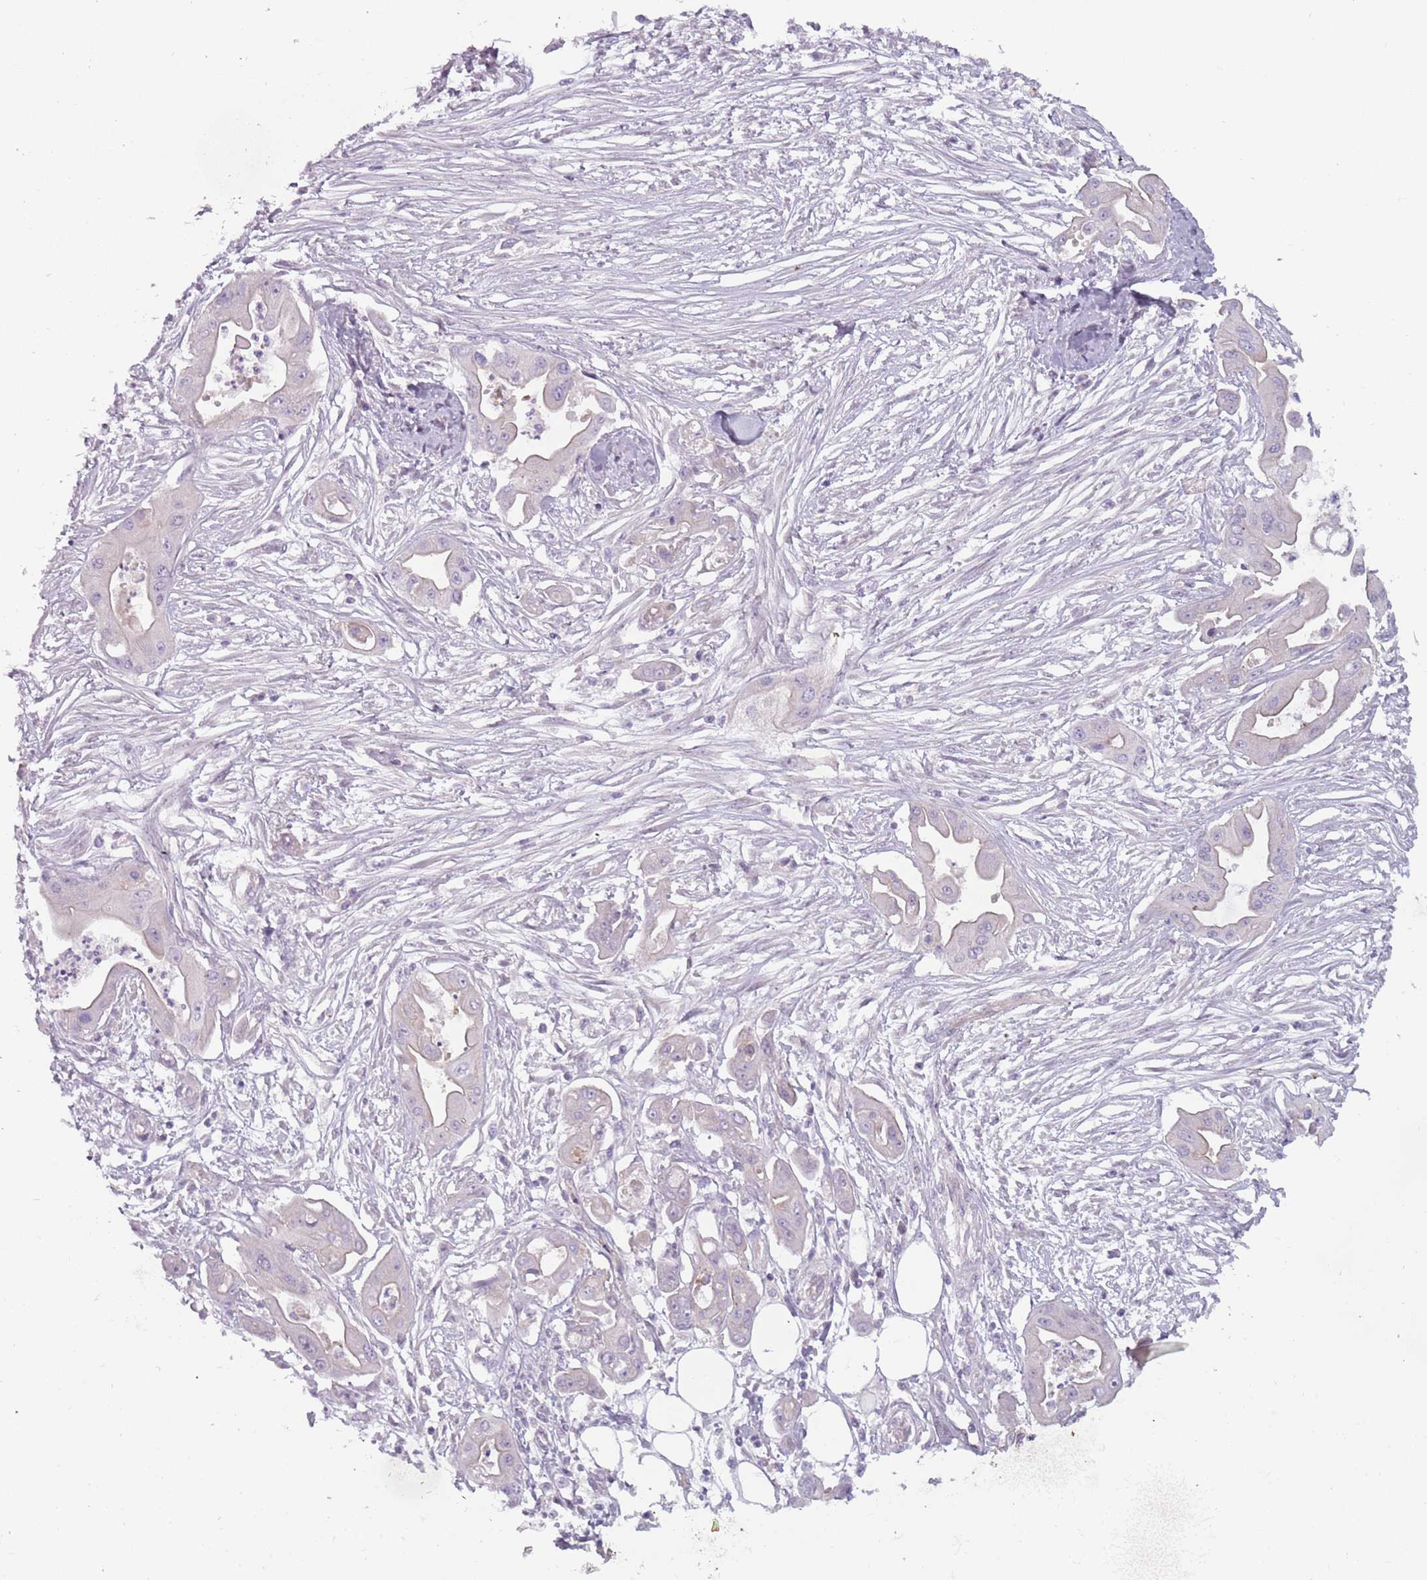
{"staining": {"intensity": "negative", "quantity": "none", "location": "none"}, "tissue": "ovarian cancer", "cell_type": "Tumor cells", "image_type": "cancer", "snomed": [{"axis": "morphology", "description": "Cystadenocarcinoma, mucinous, NOS"}, {"axis": "topography", "description": "Ovary"}], "caption": "Immunohistochemistry (IHC) of mucinous cystadenocarcinoma (ovarian) displays no positivity in tumor cells.", "gene": "RFX2", "patient": {"sex": "female", "age": 70}}